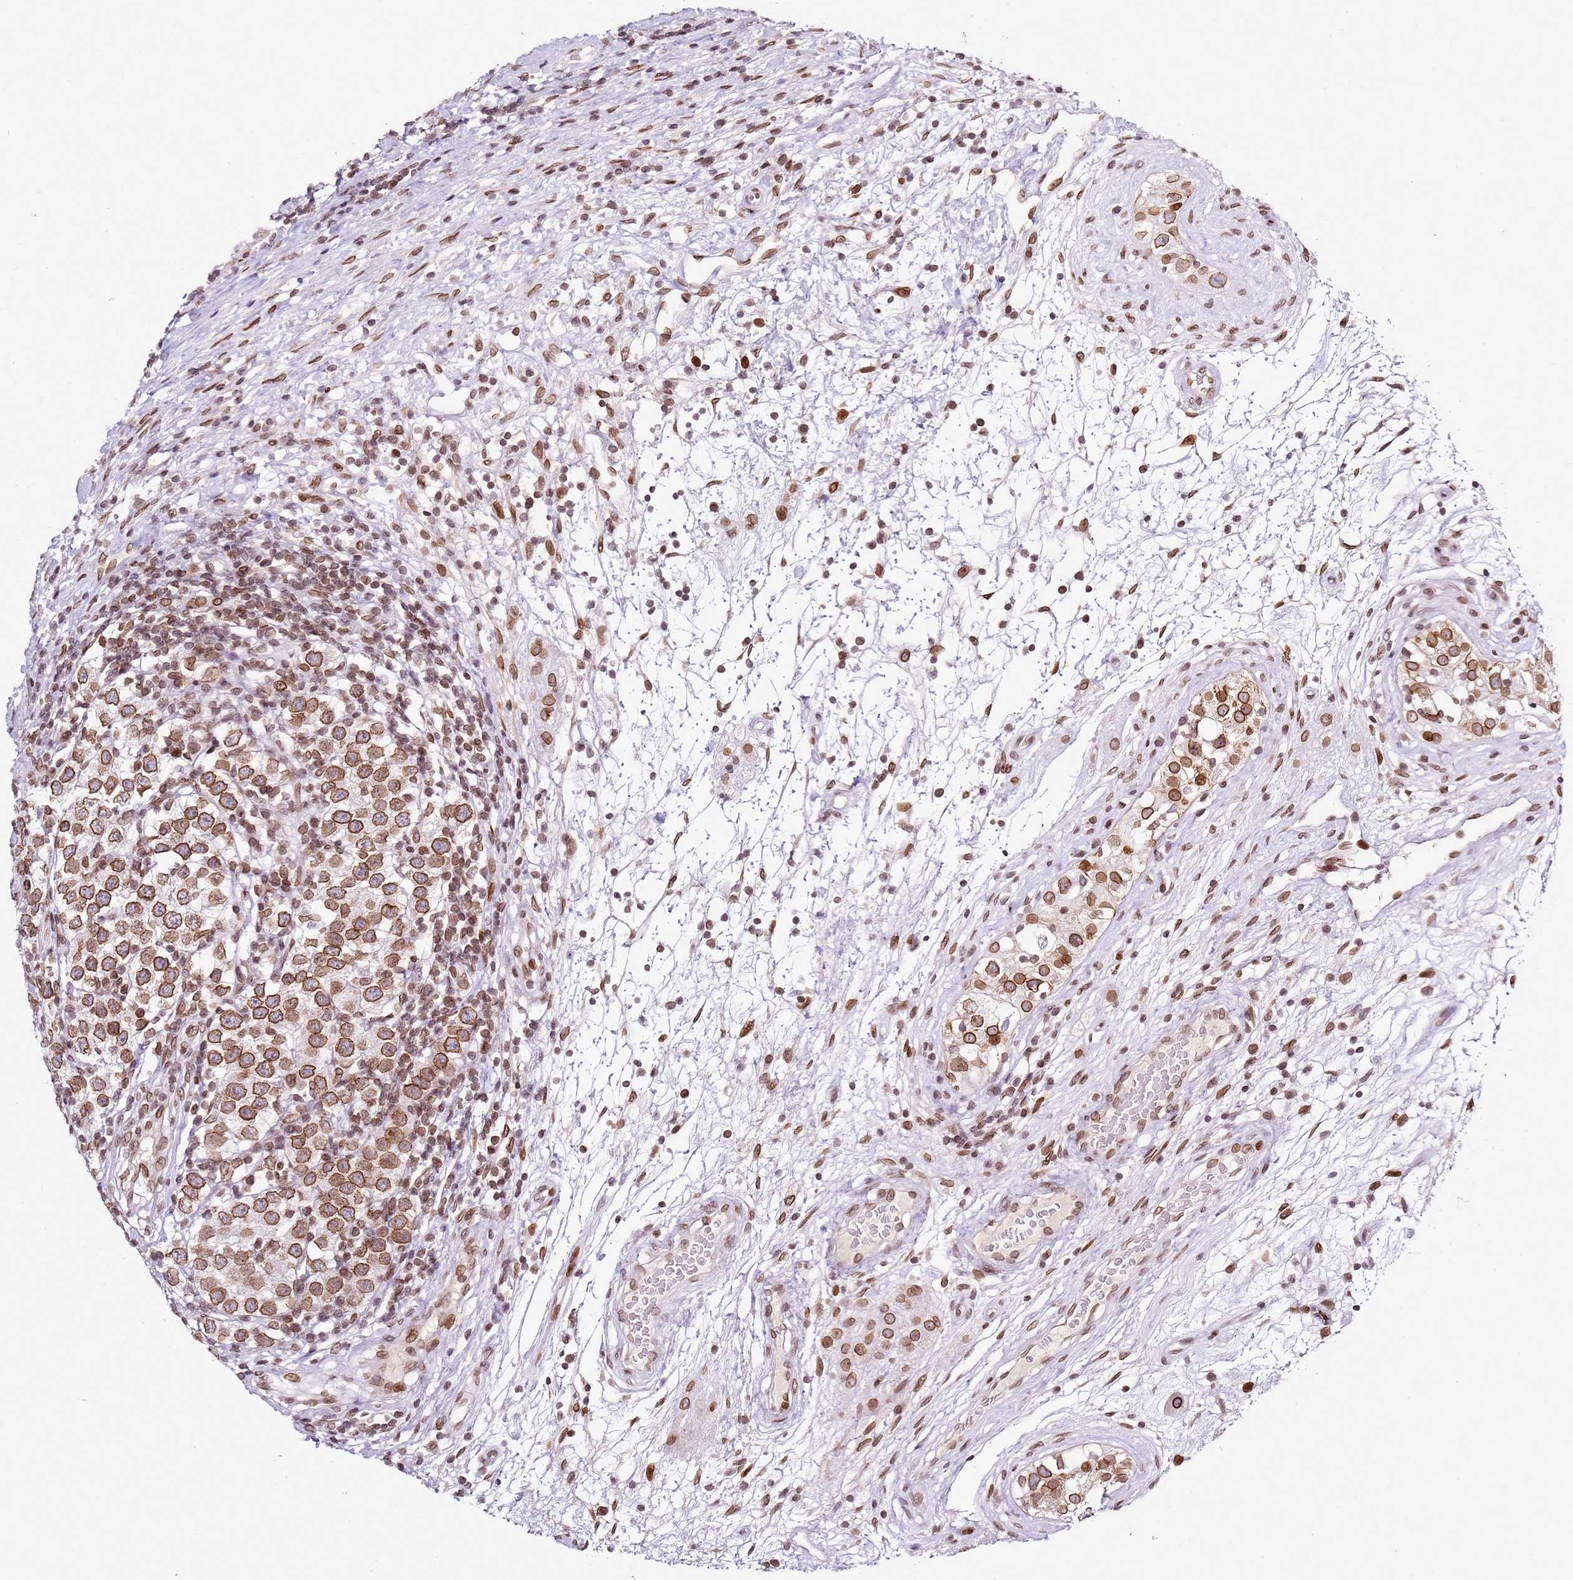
{"staining": {"intensity": "strong", "quantity": ">75%", "location": "cytoplasmic/membranous,nuclear"}, "tissue": "testis cancer", "cell_type": "Tumor cells", "image_type": "cancer", "snomed": [{"axis": "morphology", "description": "Seminoma, NOS"}, {"axis": "topography", "description": "Testis"}], "caption": "Immunohistochemistry (IHC) of seminoma (testis) demonstrates high levels of strong cytoplasmic/membranous and nuclear positivity in about >75% of tumor cells.", "gene": "POU6F1", "patient": {"sex": "male", "age": 34}}